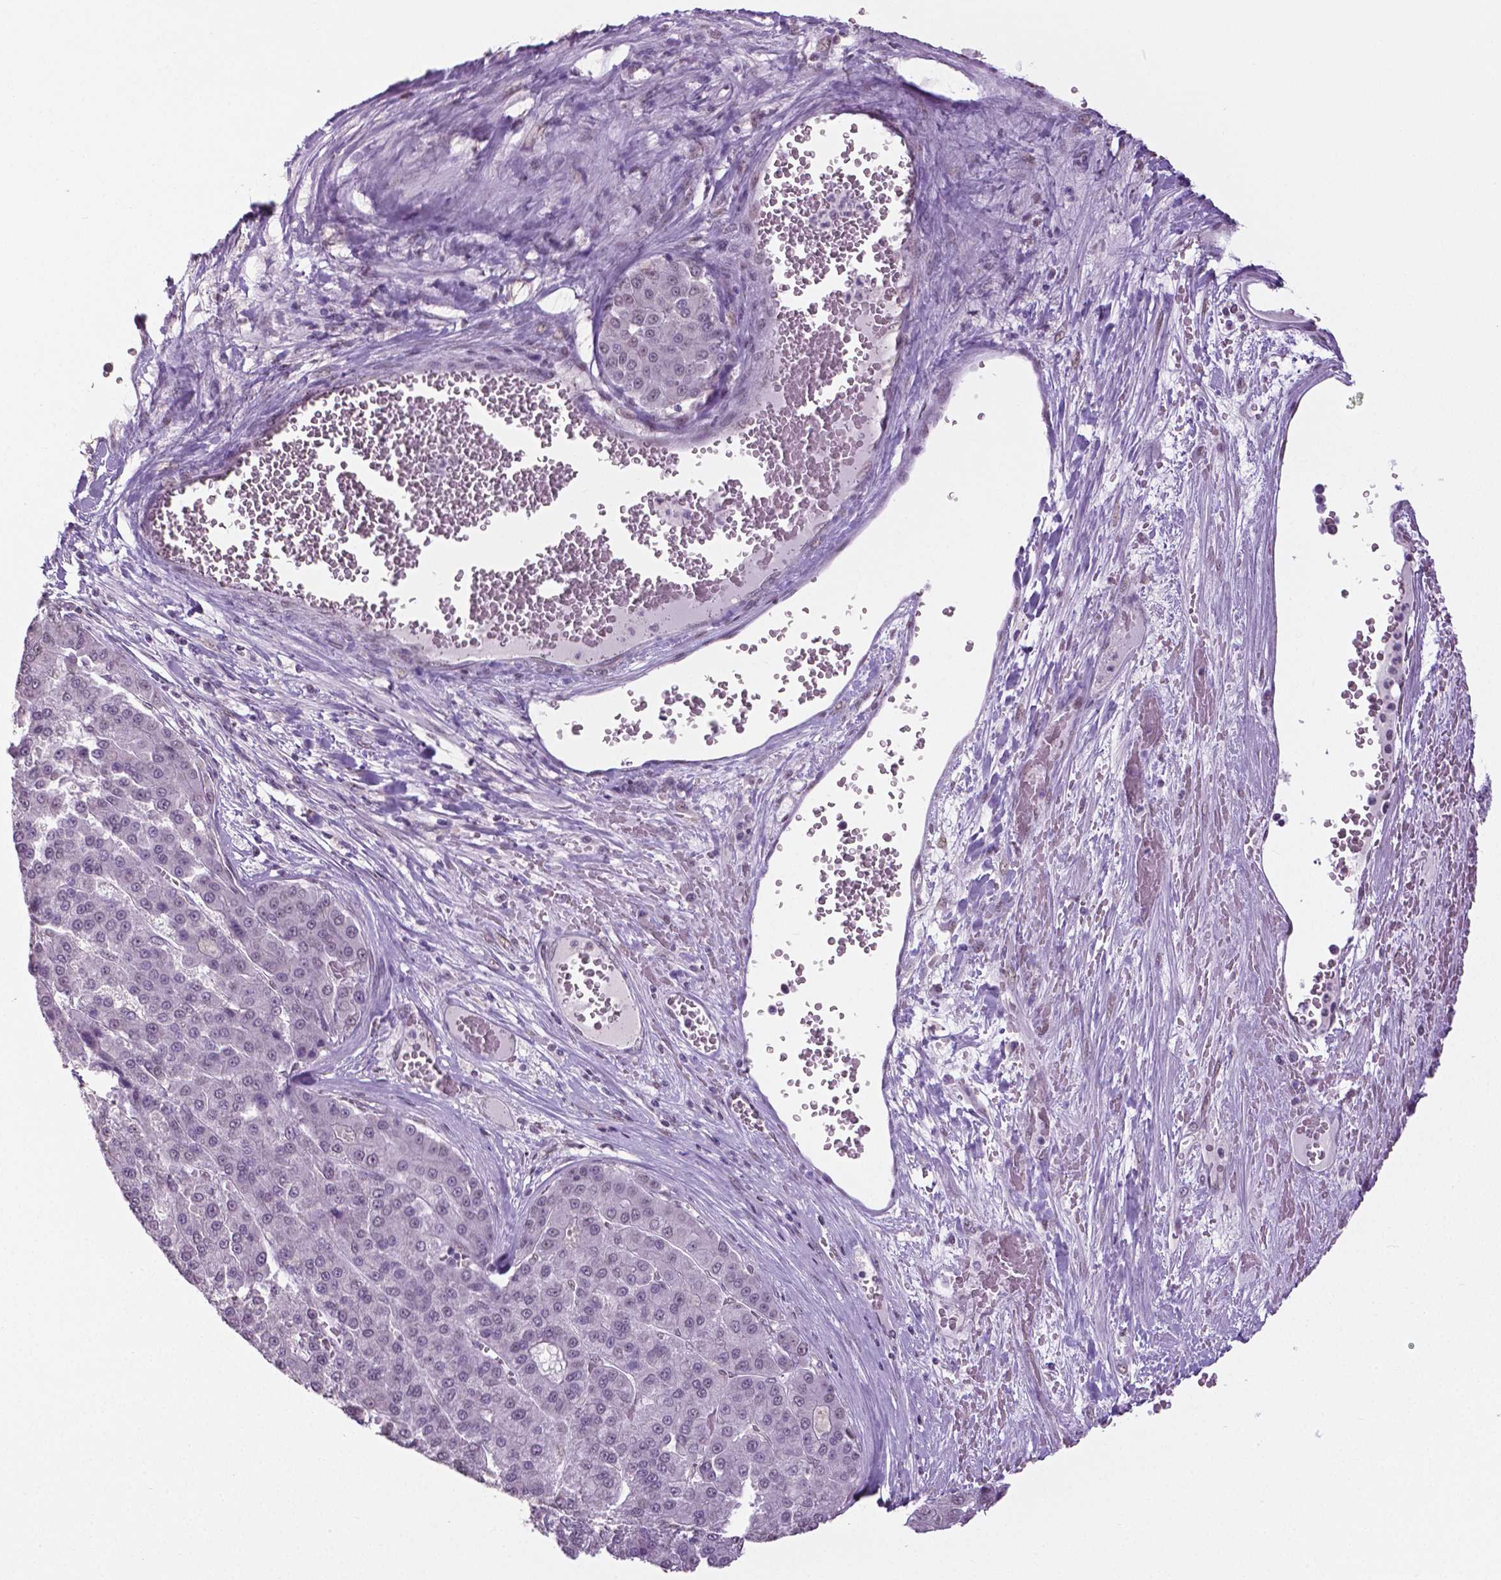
{"staining": {"intensity": "negative", "quantity": "none", "location": "none"}, "tissue": "liver cancer", "cell_type": "Tumor cells", "image_type": "cancer", "snomed": [{"axis": "morphology", "description": "Carcinoma, Hepatocellular, NOS"}, {"axis": "topography", "description": "Liver"}], "caption": "High power microscopy micrograph of an IHC histopathology image of liver cancer (hepatocellular carcinoma), revealing no significant expression in tumor cells.", "gene": "IGF2BP1", "patient": {"sex": "male", "age": 70}}